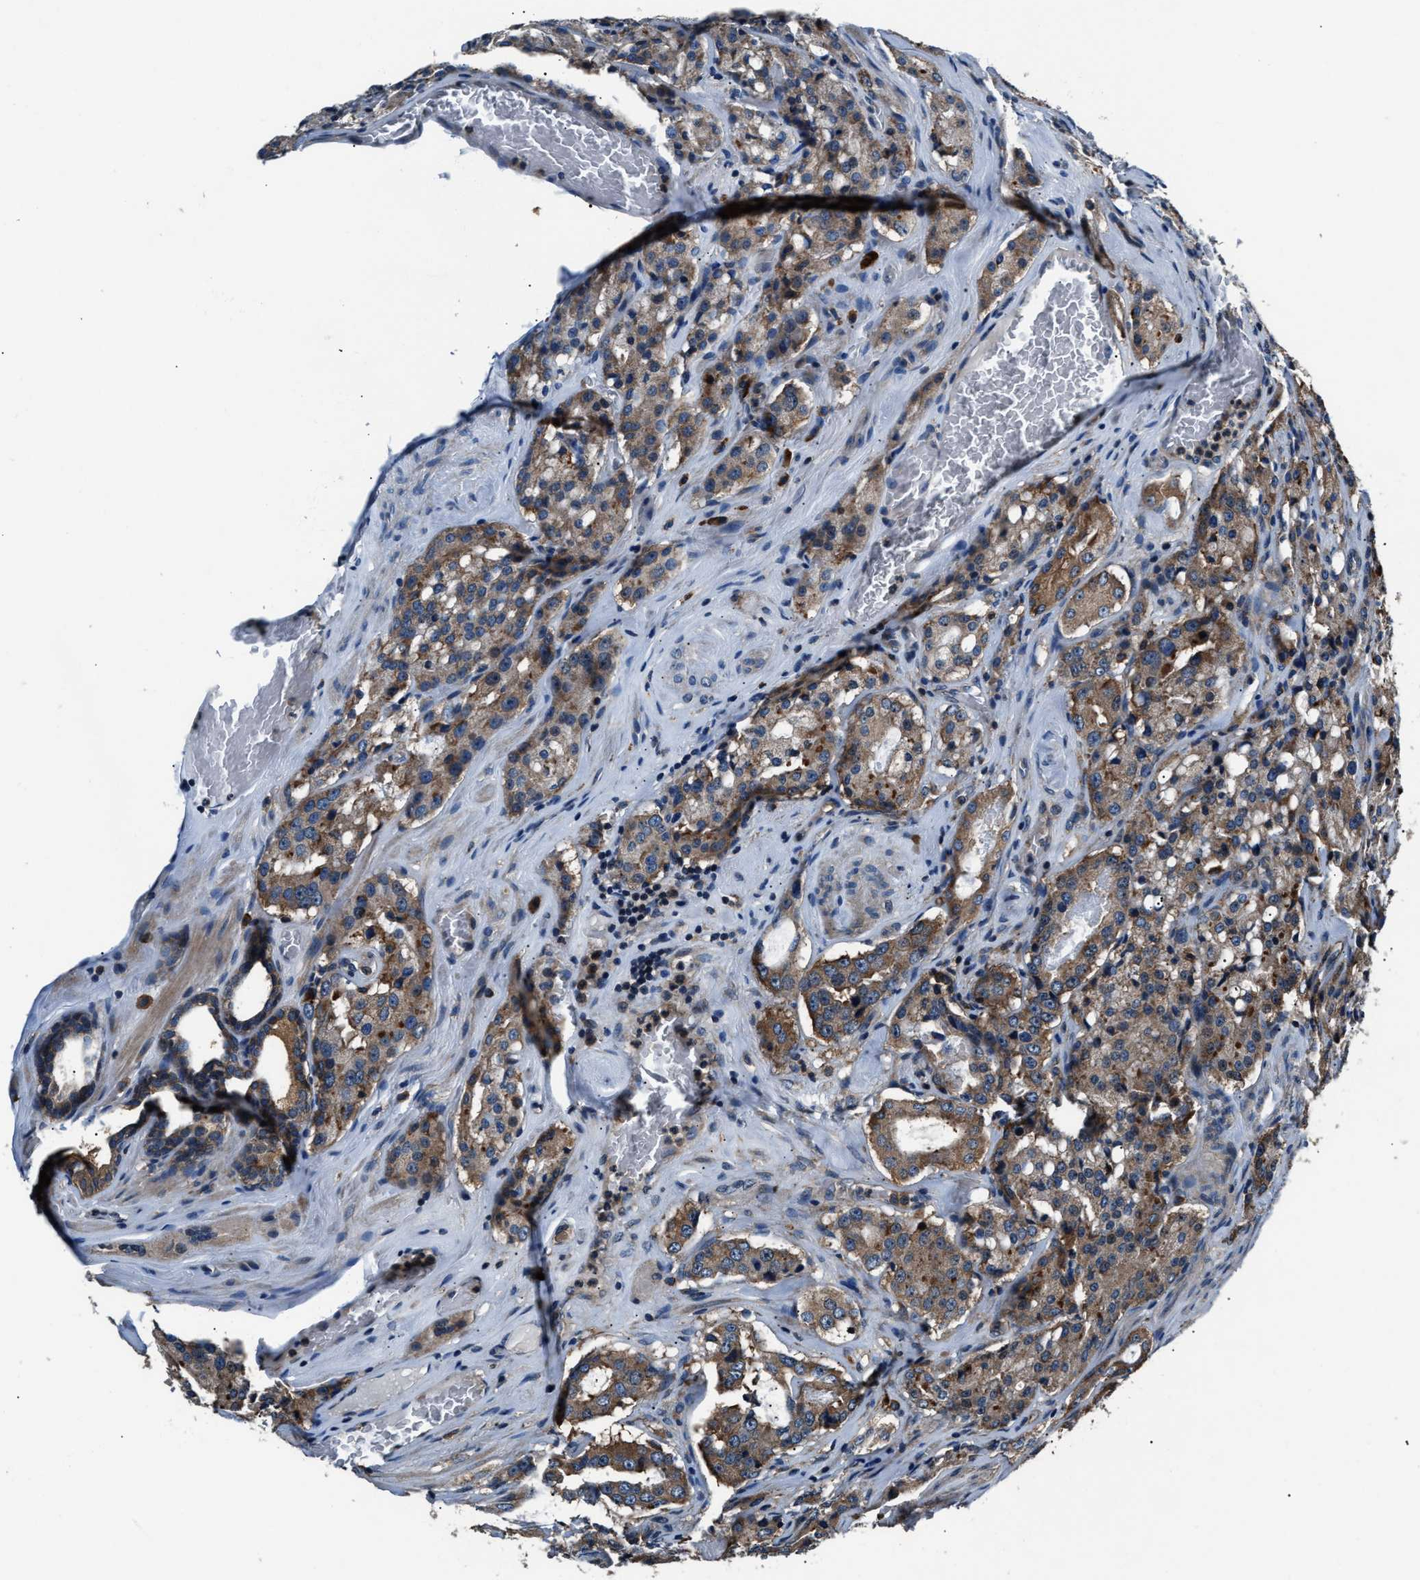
{"staining": {"intensity": "moderate", "quantity": ">75%", "location": "cytoplasmic/membranous"}, "tissue": "prostate cancer", "cell_type": "Tumor cells", "image_type": "cancer", "snomed": [{"axis": "morphology", "description": "Adenocarcinoma, Medium grade"}, {"axis": "topography", "description": "Prostate"}], "caption": "The immunohistochemical stain highlights moderate cytoplasmic/membranous staining in tumor cells of prostate adenocarcinoma (medium-grade) tissue.", "gene": "IMPDH2", "patient": {"sex": "male", "age": 72}}